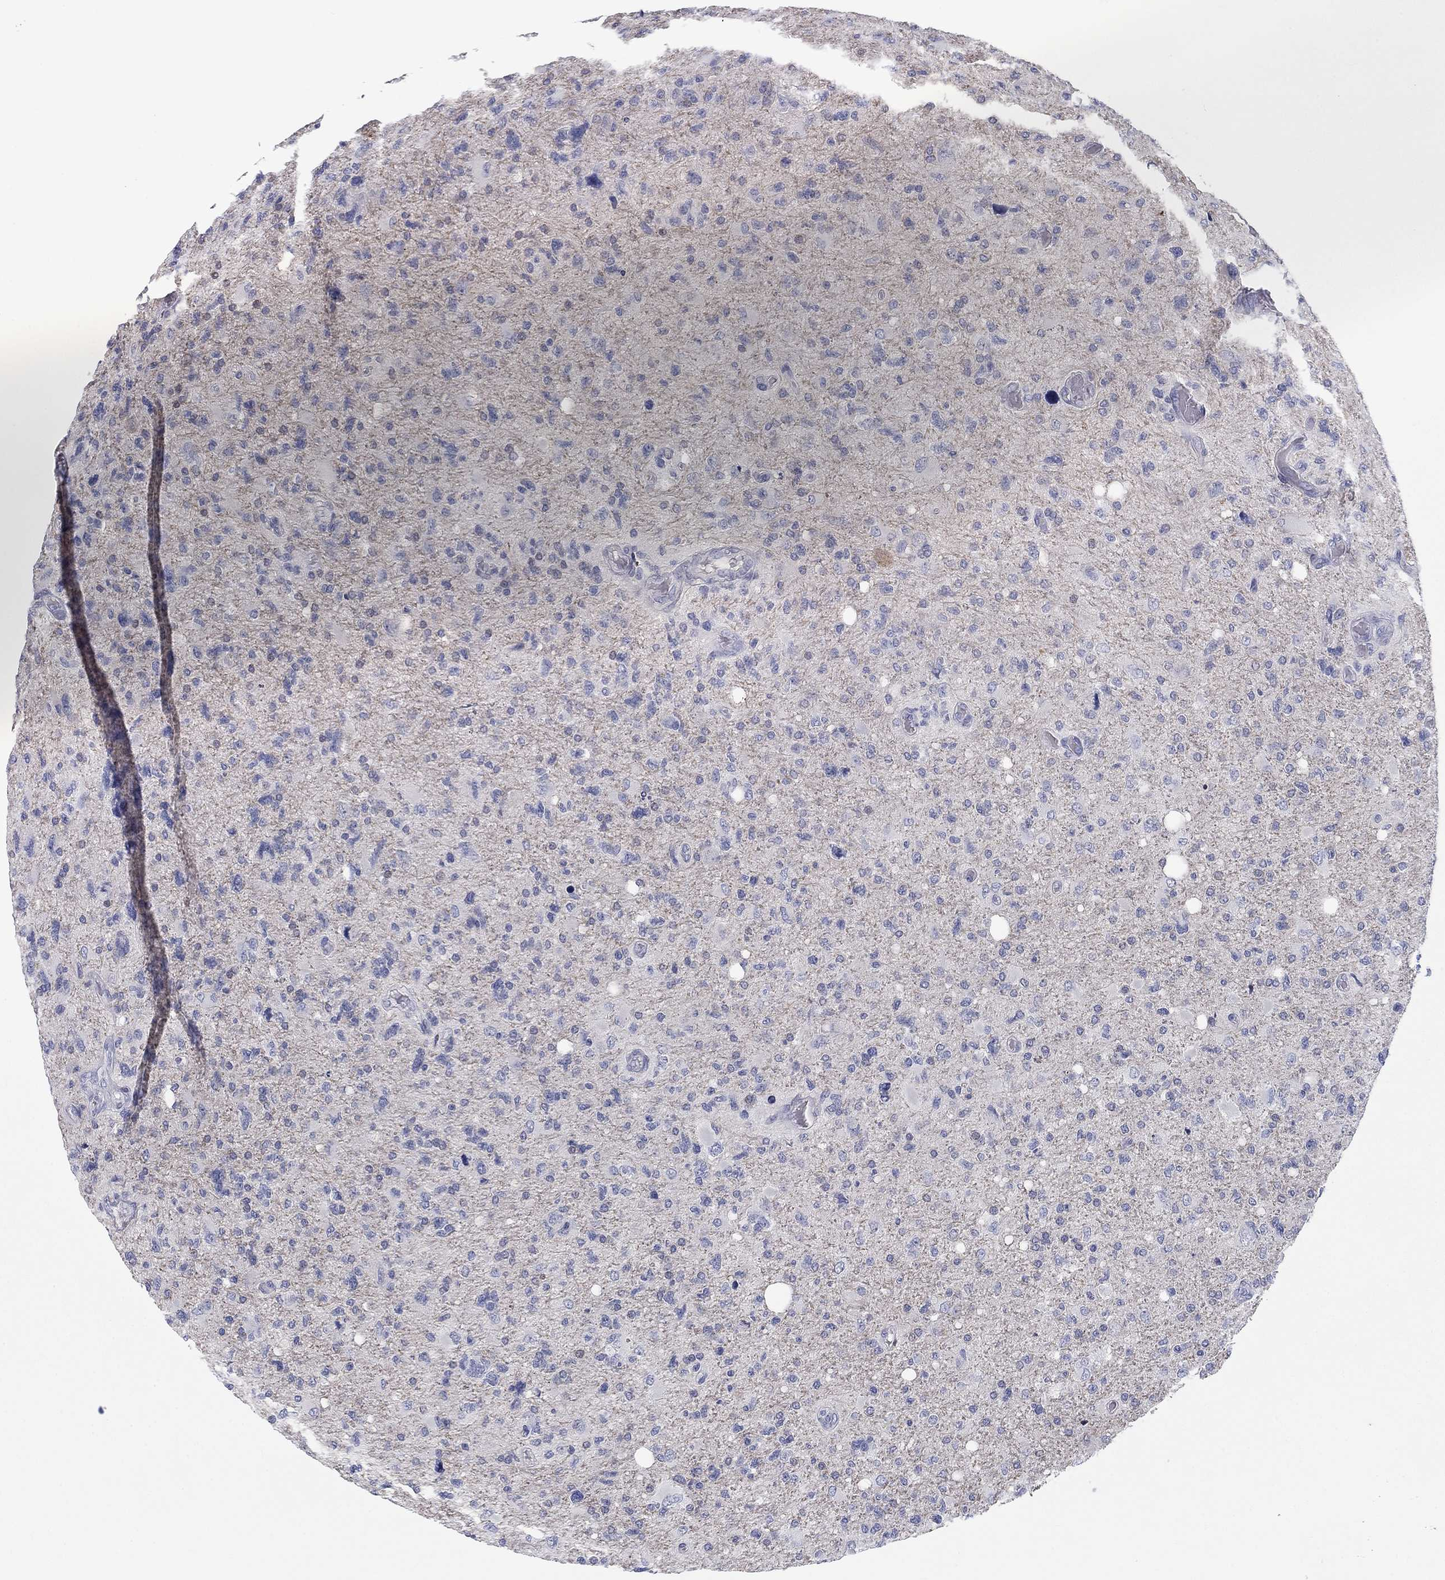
{"staining": {"intensity": "negative", "quantity": "none", "location": "none"}, "tissue": "glioma", "cell_type": "Tumor cells", "image_type": "cancer", "snomed": [{"axis": "morphology", "description": "Glioma, malignant, High grade"}, {"axis": "topography", "description": "Cerebral cortex"}], "caption": "A high-resolution image shows immunohistochemistry (IHC) staining of high-grade glioma (malignant), which displays no significant staining in tumor cells.", "gene": "CALB1", "patient": {"sex": "male", "age": 70}}